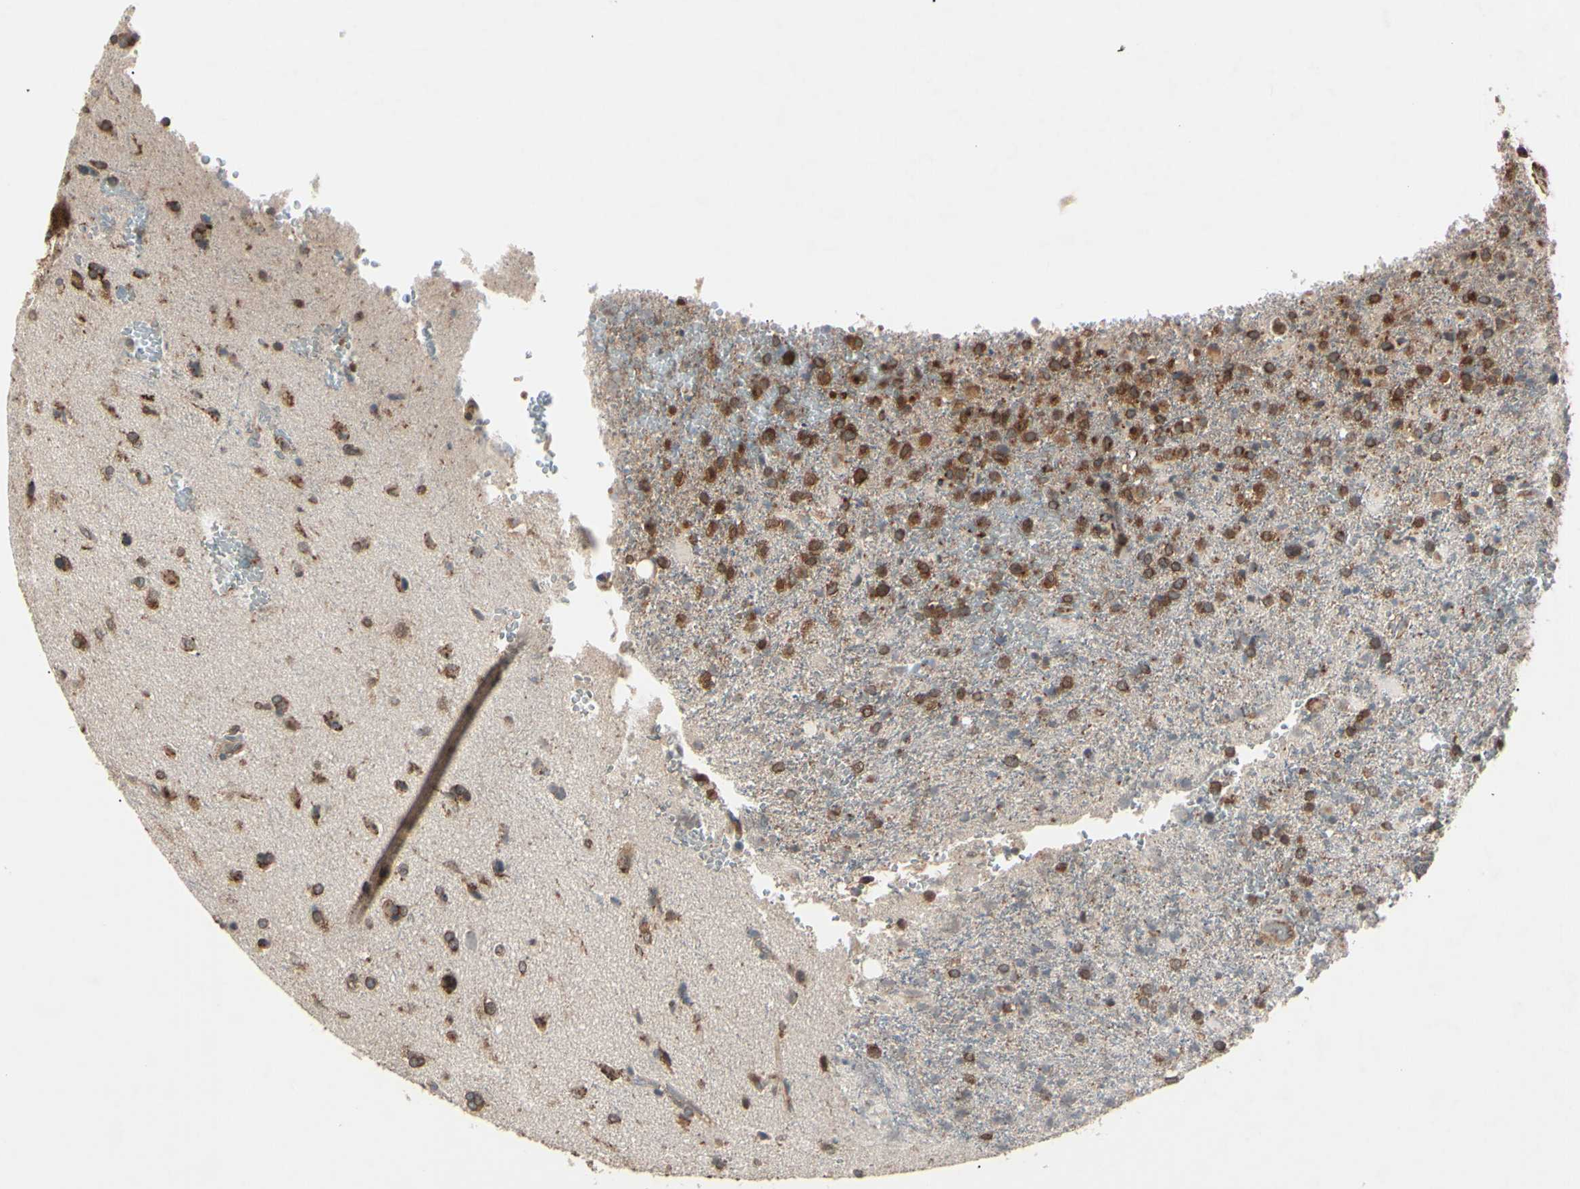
{"staining": {"intensity": "strong", "quantity": "25%-75%", "location": "cytoplasmic/membranous"}, "tissue": "glioma", "cell_type": "Tumor cells", "image_type": "cancer", "snomed": [{"axis": "morphology", "description": "Glioma, malignant, High grade"}, {"axis": "topography", "description": "Brain"}], "caption": "Malignant glioma (high-grade) tissue displays strong cytoplasmic/membranous staining in about 25%-75% of tumor cells The staining was performed using DAB (3,3'-diaminobenzidine), with brown indicating positive protein expression. Nuclei are stained blue with hematoxylin.", "gene": "MAPRE1", "patient": {"sex": "male", "age": 71}}